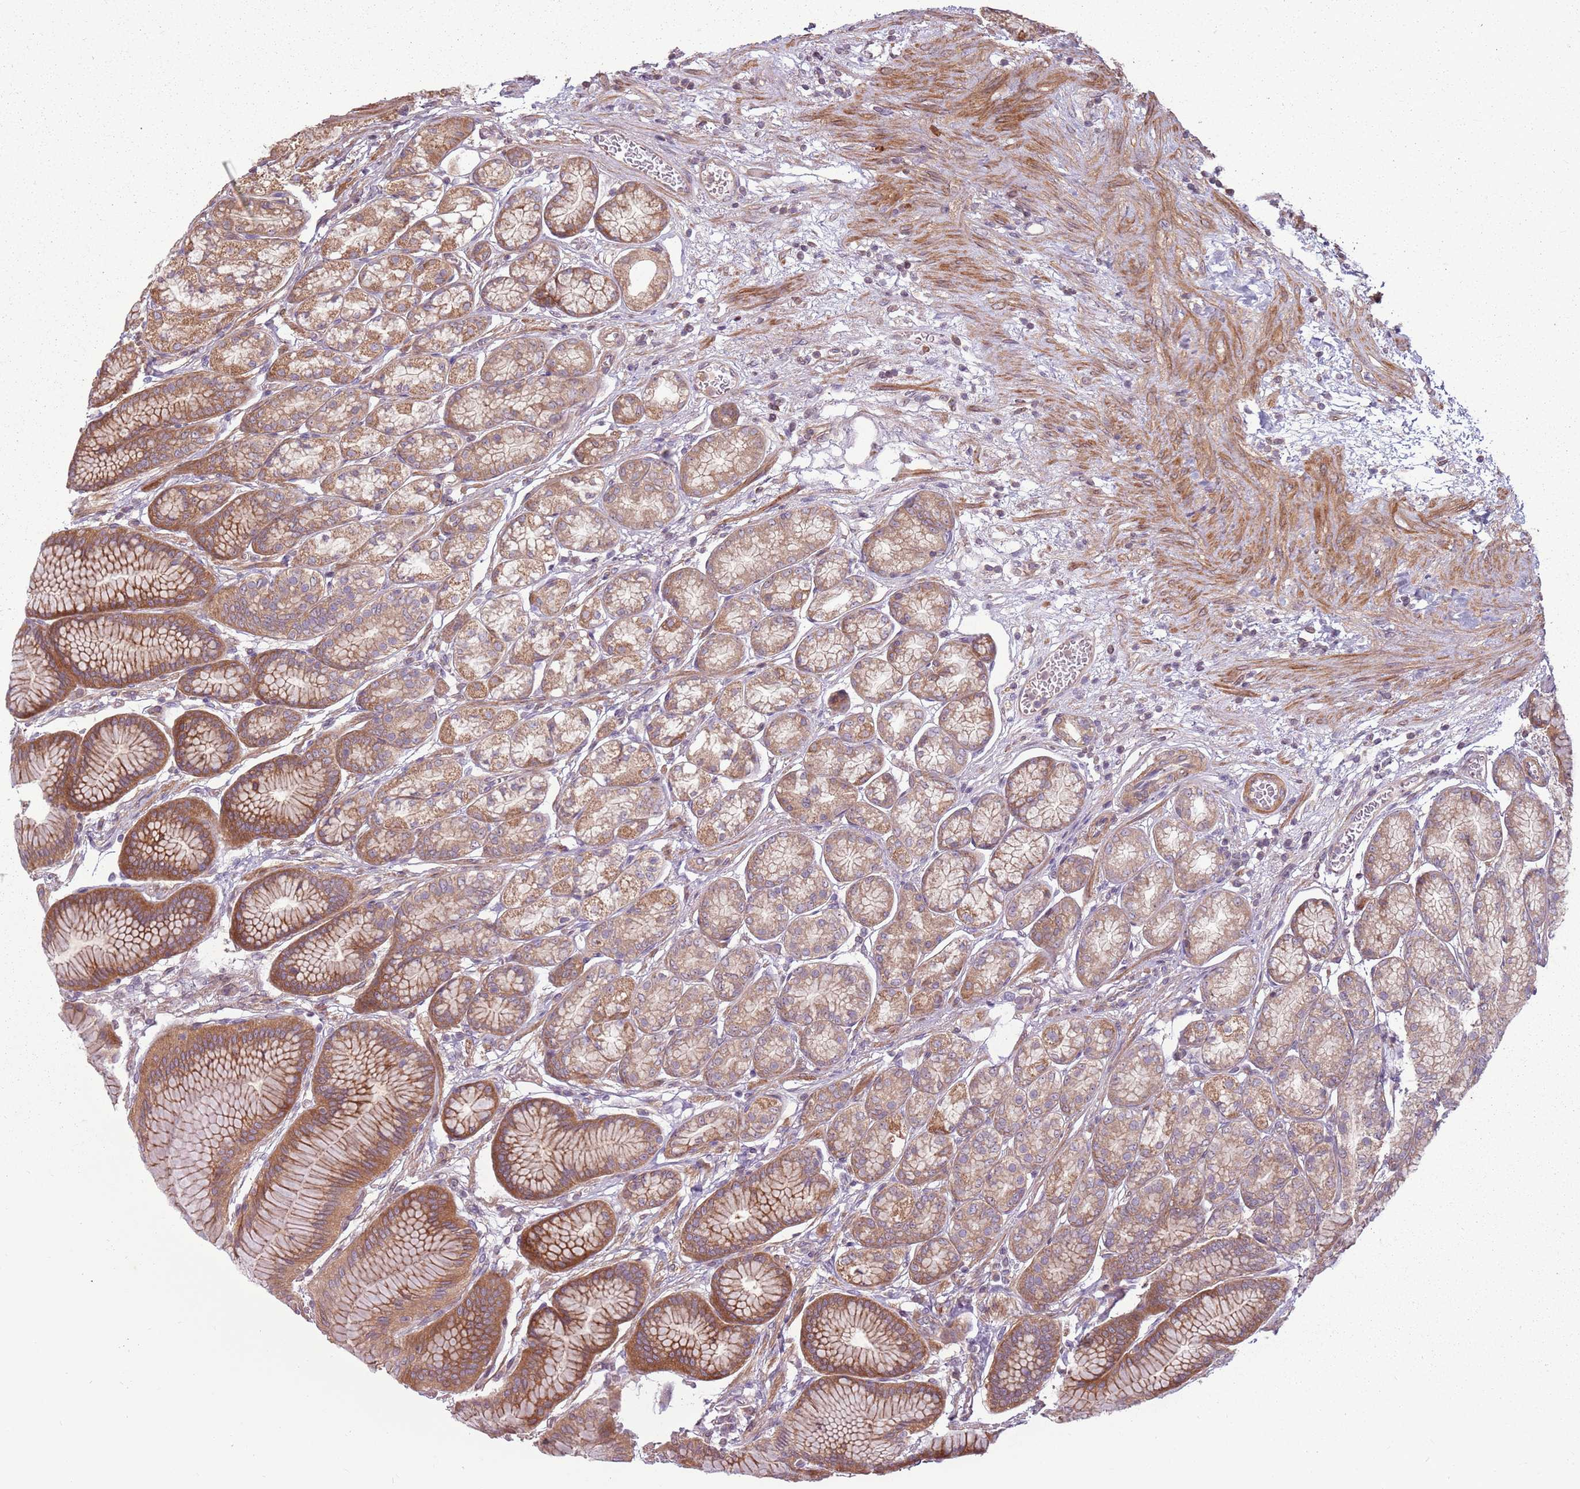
{"staining": {"intensity": "moderate", "quantity": ">75%", "location": "cytoplasmic/membranous"}, "tissue": "stomach", "cell_type": "Glandular cells", "image_type": "normal", "snomed": [{"axis": "morphology", "description": "Normal tissue, NOS"}, {"axis": "morphology", "description": "Adenocarcinoma, NOS"}, {"axis": "morphology", "description": "Adenocarcinoma, High grade"}, {"axis": "topography", "description": "Stomach, upper"}, {"axis": "topography", "description": "Stomach"}], "caption": "Immunohistochemical staining of normal human stomach exhibits >75% levels of moderate cytoplasmic/membranous protein positivity in about >75% of glandular cells. Ihc stains the protein of interest in brown and the nuclei are stained blue.", "gene": "RPL21", "patient": {"sex": "female", "age": 65}}